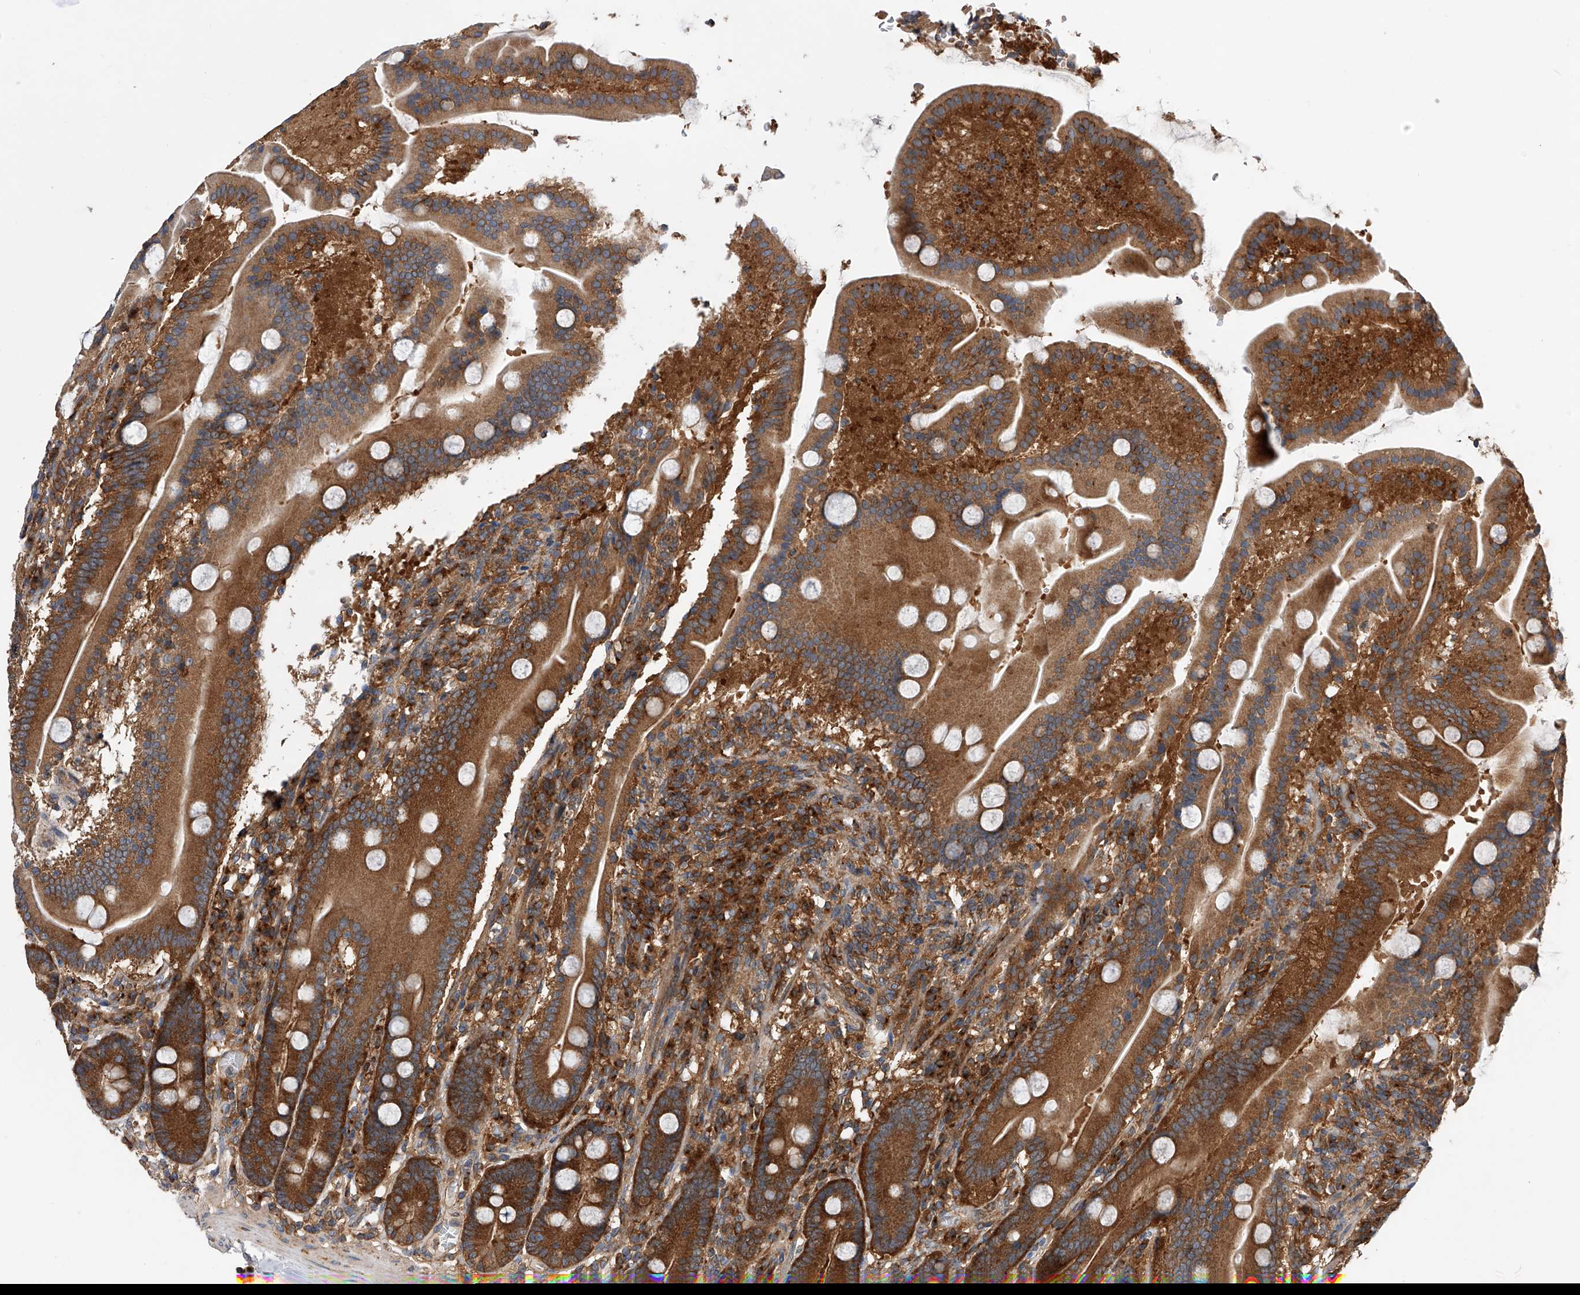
{"staining": {"intensity": "strong", "quantity": ">75%", "location": "cytoplasmic/membranous"}, "tissue": "duodenum", "cell_type": "Glandular cells", "image_type": "normal", "snomed": [{"axis": "morphology", "description": "Normal tissue, NOS"}, {"axis": "topography", "description": "Duodenum"}], "caption": "Protein staining of benign duodenum reveals strong cytoplasmic/membranous staining in about >75% of glandular cells.", "gene": "CFAP410", "patient": {"sex": "male", "age": 55}}